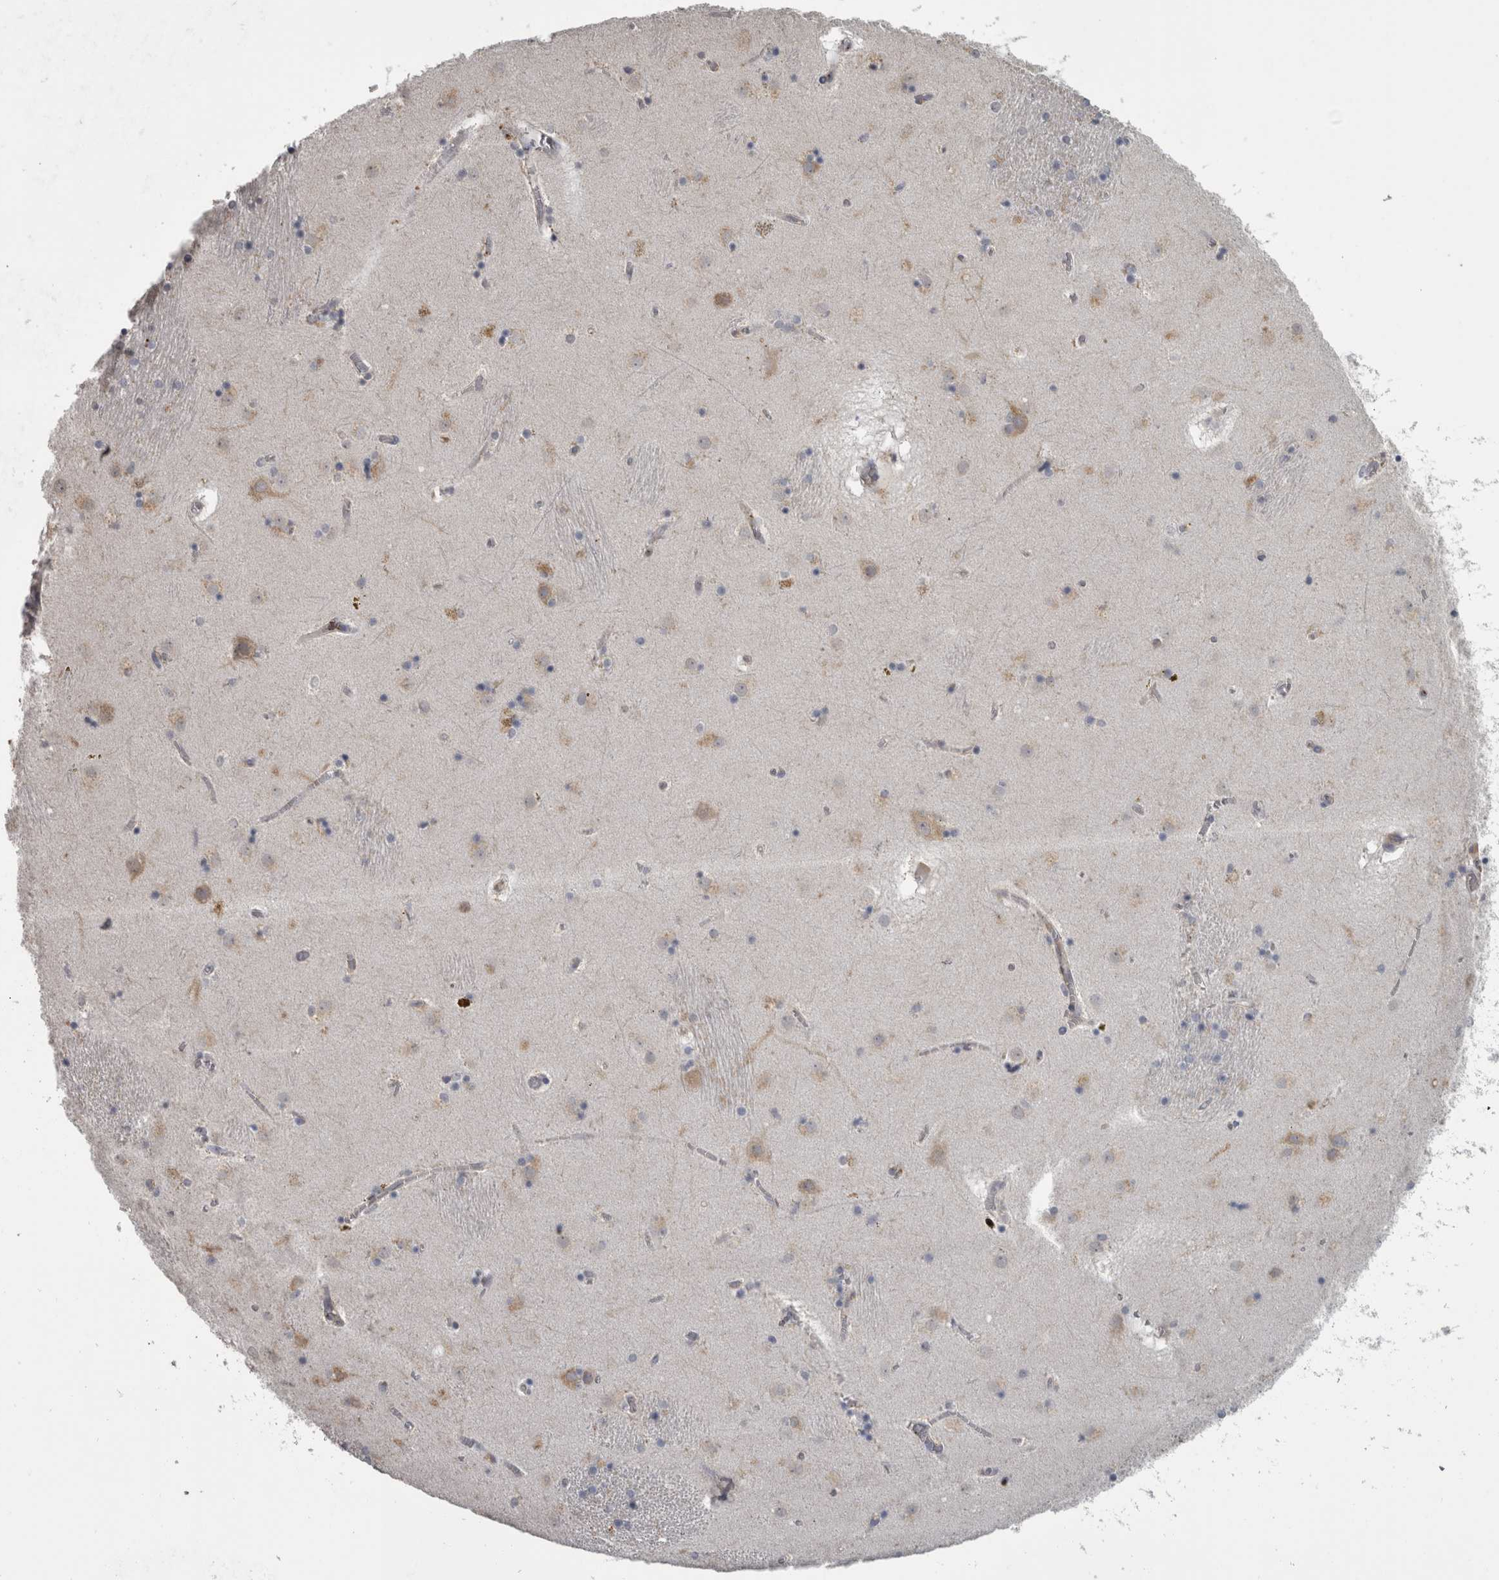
{"staining": {"intensity": "weak", "quantity": "<25%", "location": "cytoplasmic/membranous"}, "tissue": "caudate", "cell_type": "Glial cells", "image_type": "normal", "snomed": [{"axis": "morphology", "description": "Normal tissue, NOS"}, {"axis": "topography", "description": "Lateral ventricle wall"}], "caption": "IHC photomicrograph of benign caudate: caudate stained with DAB exhibits no significant protein staining in glial cells.", "gene": "NAAA", "patient": {"sex": "male", "age": 70}}